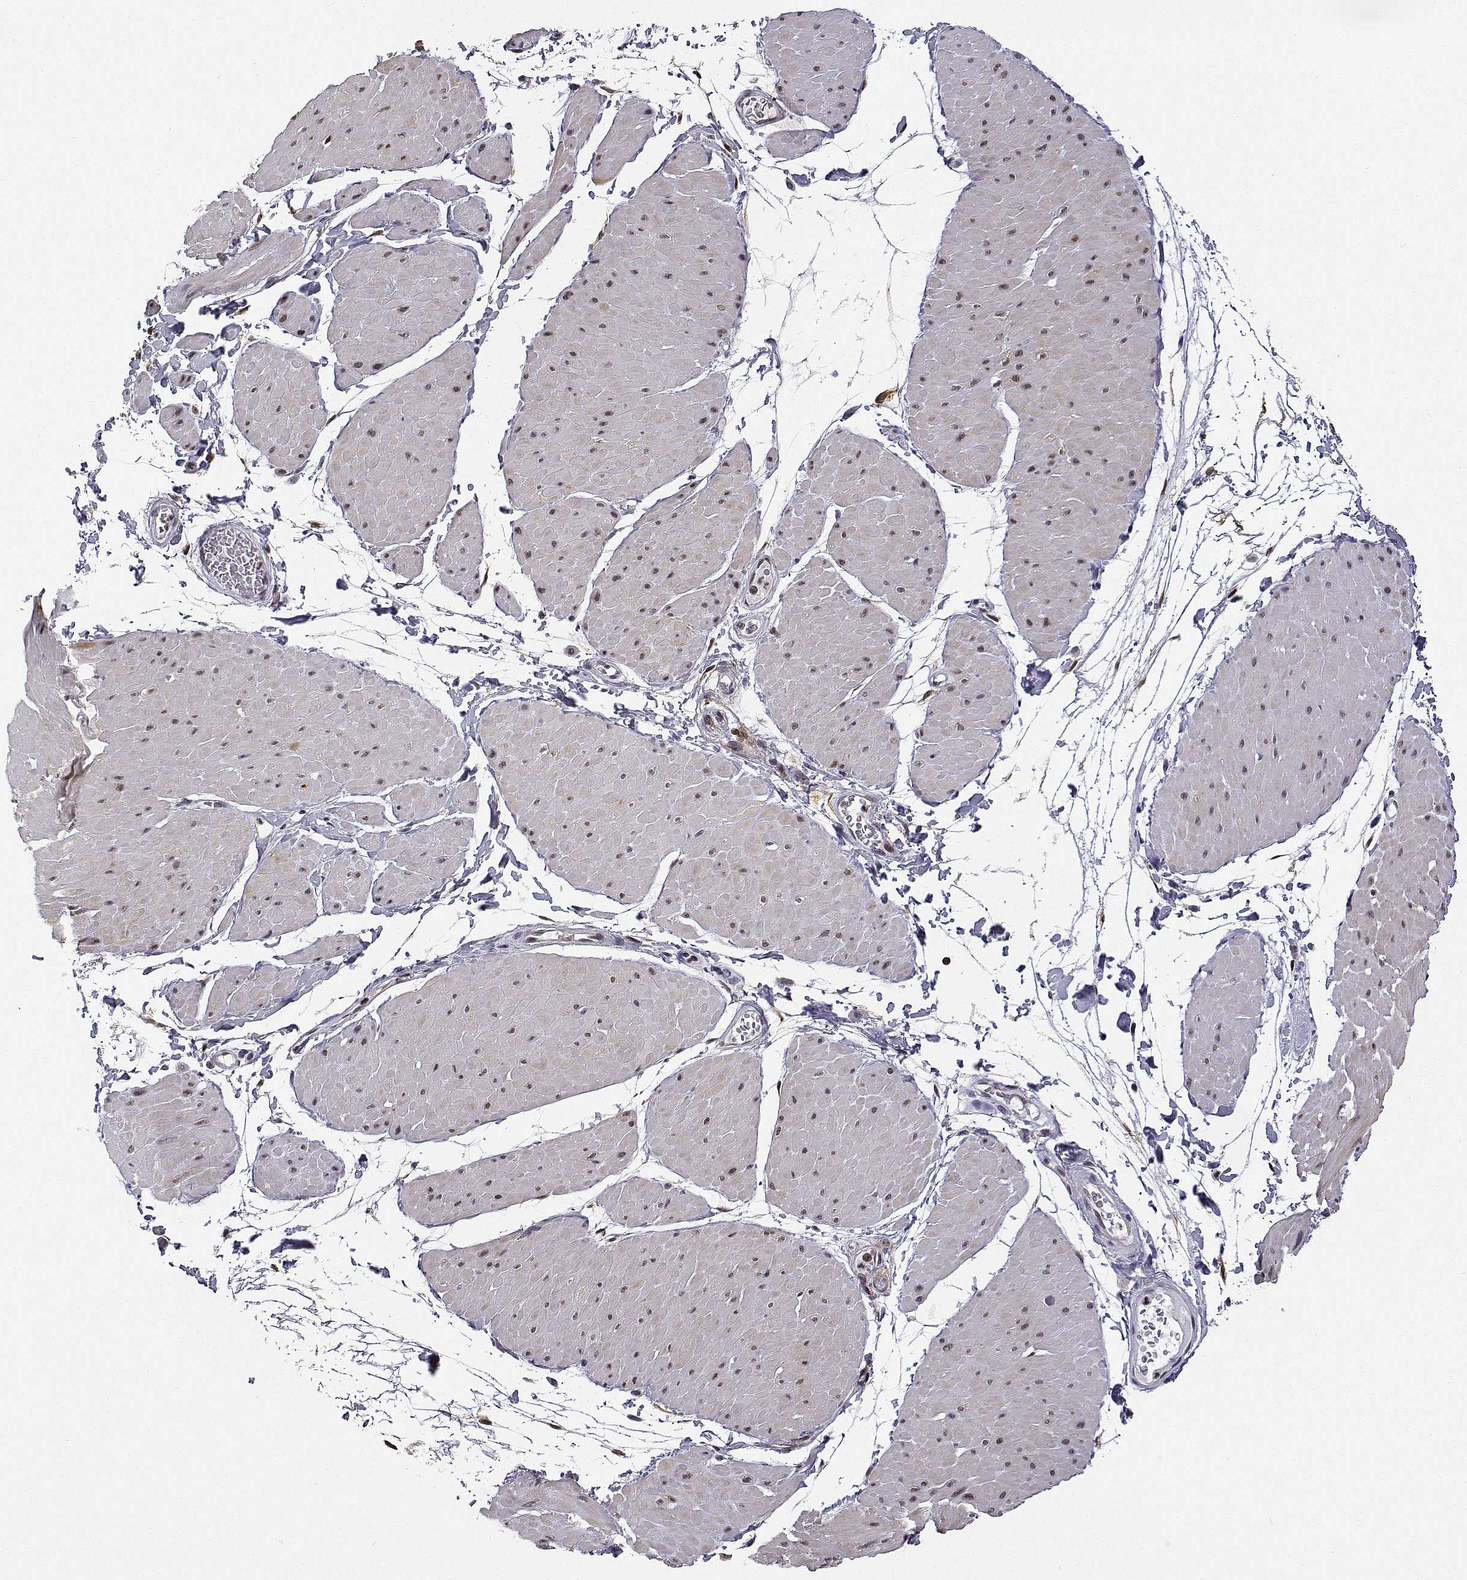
{"staining": {"intensity": "strong", "quantity": ">75%", "location": "nuclear"}, "tissue": "adipose tissue", "cell_type": "Adipocytes", "image_type": "normal", "snomed": [{"axis": "morphology", "description": "Normal tissue, NOS"}, {"axis": "topography", "description": "Smooth muscle"}, {"axis": "topography", "description": "Peripheral nerve tissue"}], "caption": "Human adipose tissue stained for a protein (brown) shows strong nuclear positive positivity in approximately >75% of adipocytes.", "gene": "PHGDH", "patient": {"sex": "male", "age": 58}}